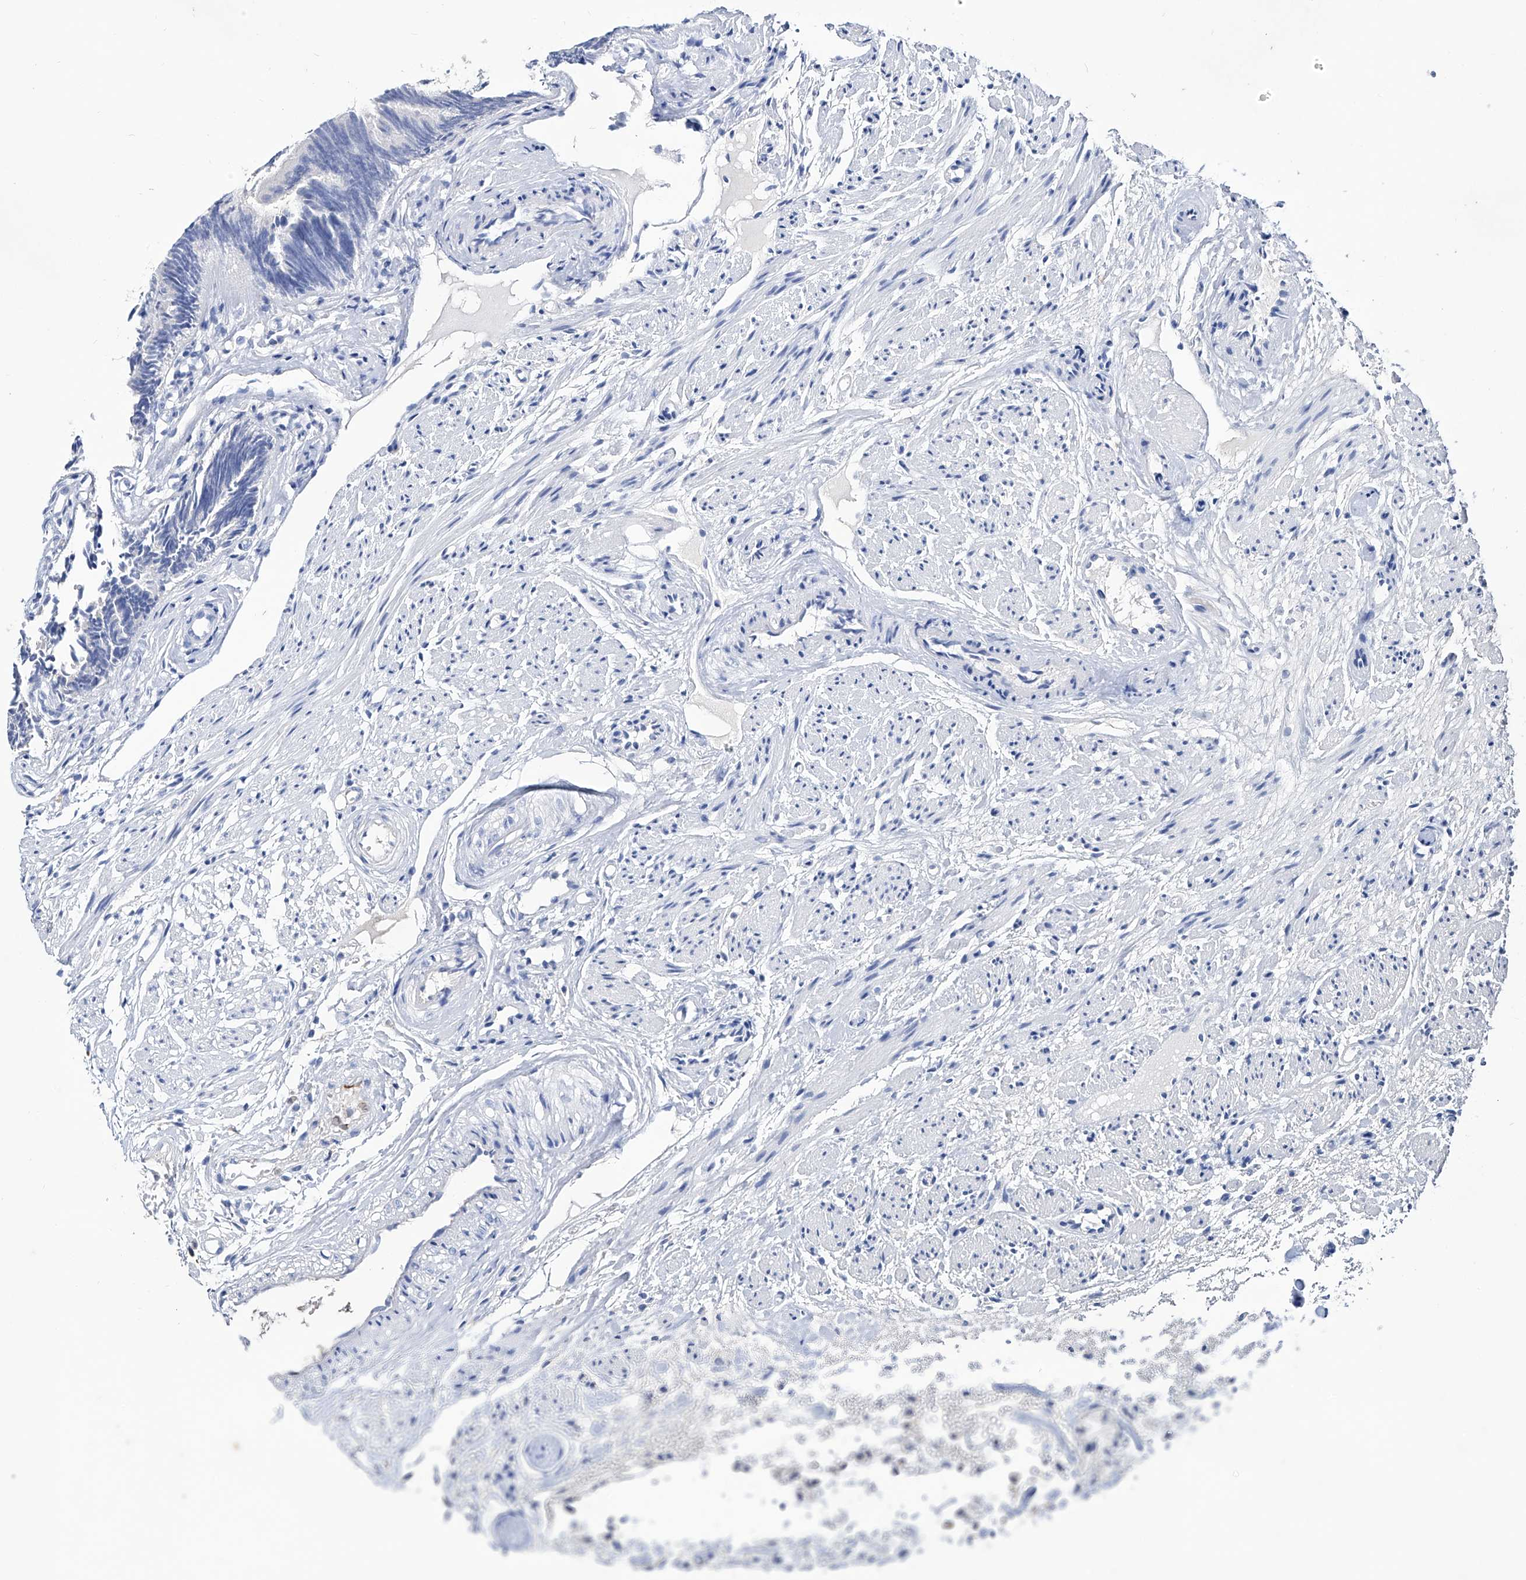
{"staining": {"intensity": "negative", "quantity": "none", "location": "none"}, "tissue": "fallopian tube", "cell_type": "Glandular cells", "image_type": "normal", "snomed": [{"axis": "morphology", "description": "Normal tissue, NOS"}, {"axis": "topography", "description": "Fallopian tube"}], "caption": "The micrograph reveals no staining of glandular cells in benign fallopian tube. (Stains: DAB IHC with hematoxylin counter stain, Microscopy: brightfield microscopy at high magnification).", "gene": "KLHL17", "patient": {"sex": "female", "age": 39}}